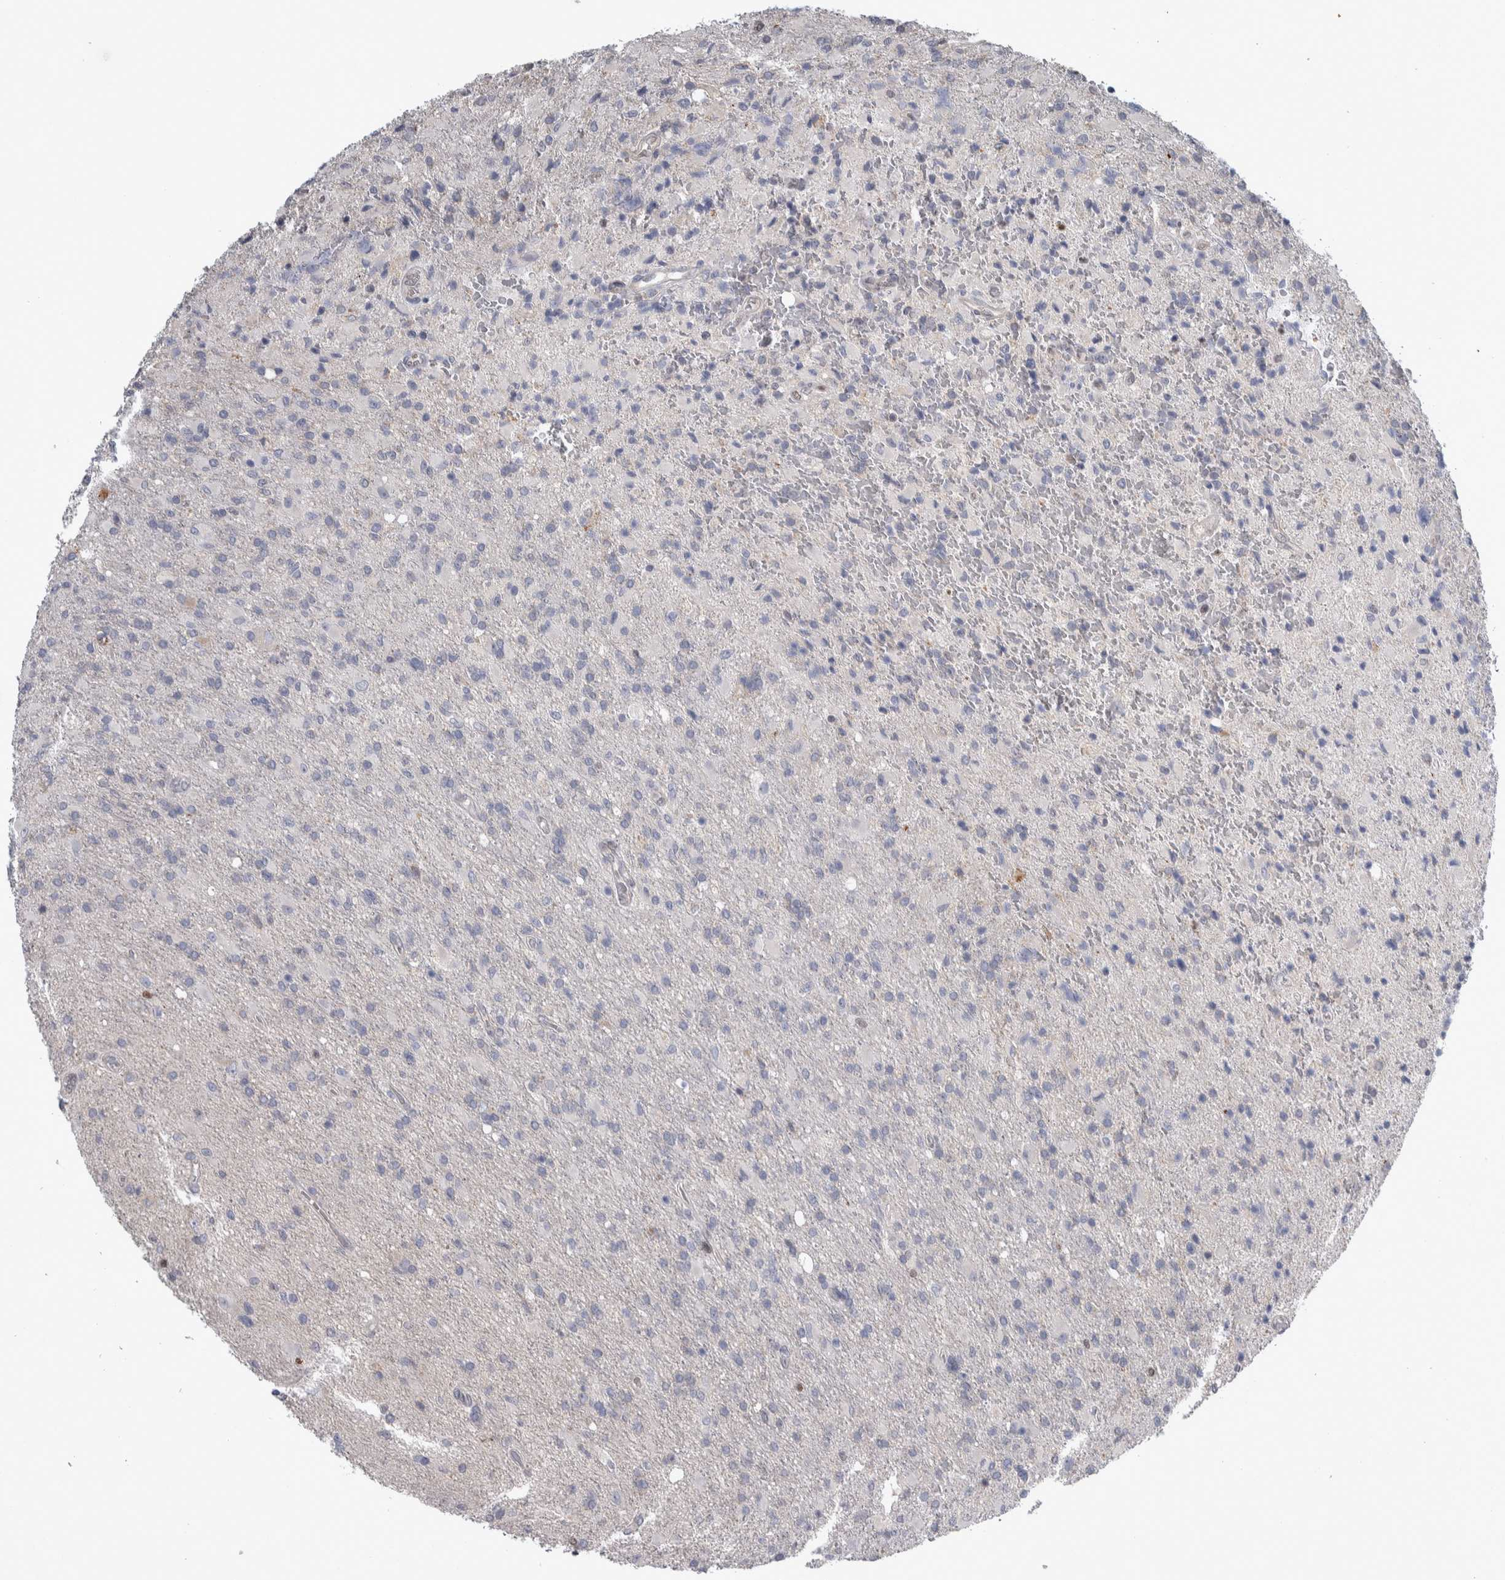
{"staining": {"intensity": "negative", "quantity": "none", "location": "none"}, "tissue": "glioma", "cell_type": "Tumor cells", "image_type": "cancer", "snomed": [{"axis": "morphology", "description": "Glioma, malignant, High grade"}, {"axis": "topography", "description": "Brain"}], "caption": "Micrograph shows no protein staining in tumor cells of malignant glioma (high-grade) tissue.", "gene": "TAX1BP1", "patient": {"sex": "male", "age": 71}}